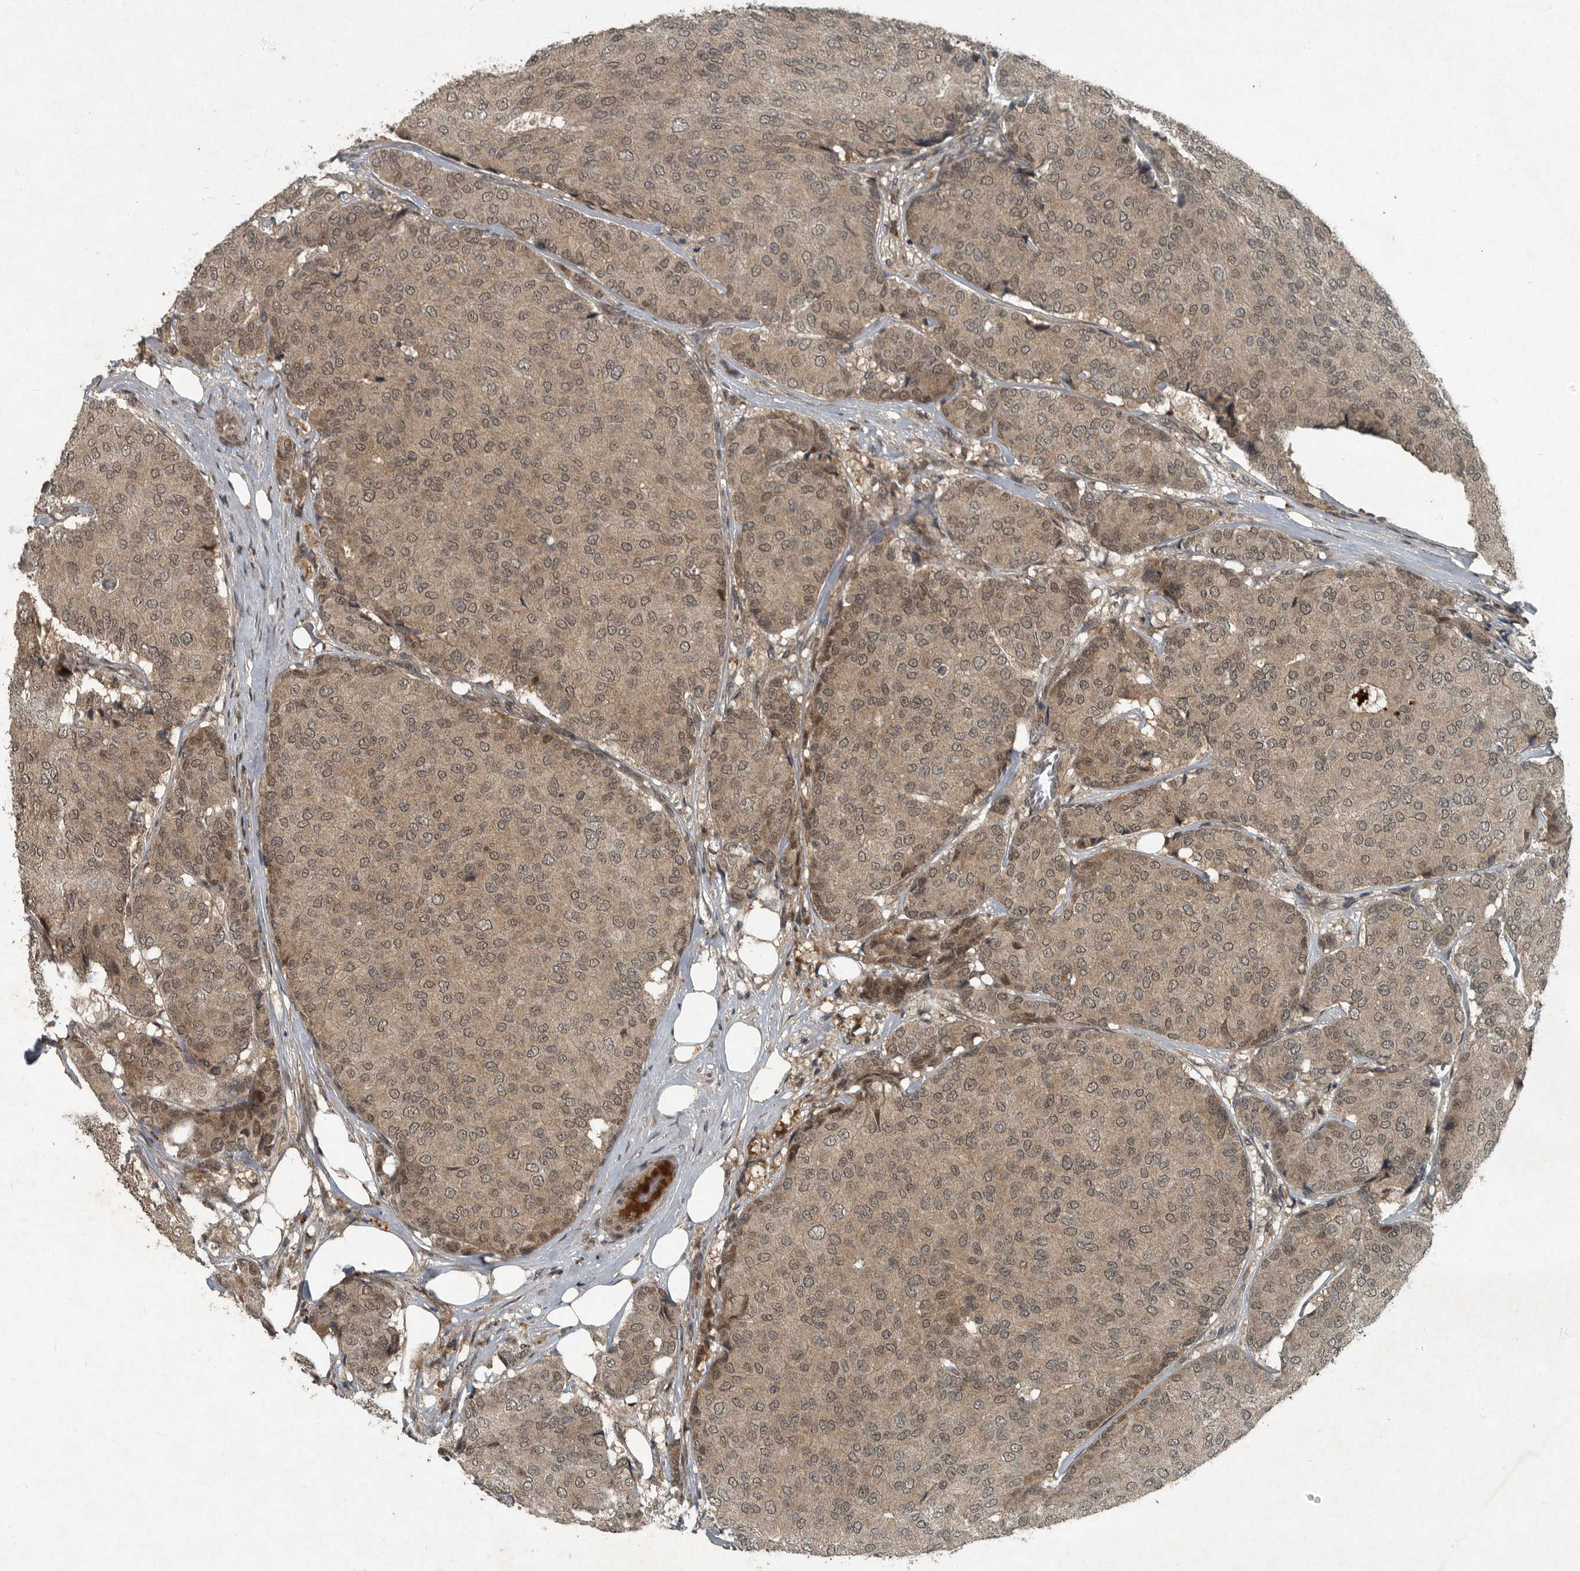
{"staining": {"intensity": "weak", "quantity": ">75%", "location": "cytoplasmic/membranous,nuclear"}, "tissue": "breast cancer", "cell_type": "Tumor cells", "image_type": "cancer", "snomed": [{"axis": "morphology", "description": "Duct carcinoma"}, {"axis": "topography", "description": "Breast"}], "caption": "Intraductal carcinoma (breast) stained with DAB immunohistochemistry (IHC) demonstrates low levels of weak cytoplasmic/membranous and nuclear staining in about >75% of tumor cells. The staining was performed using DAB, with brown indicating positive protein expression. Nuclei are stained blue with hematoxylin.", "gene": "FOXO1", "patient": {"sex": "female", "age": 75}}